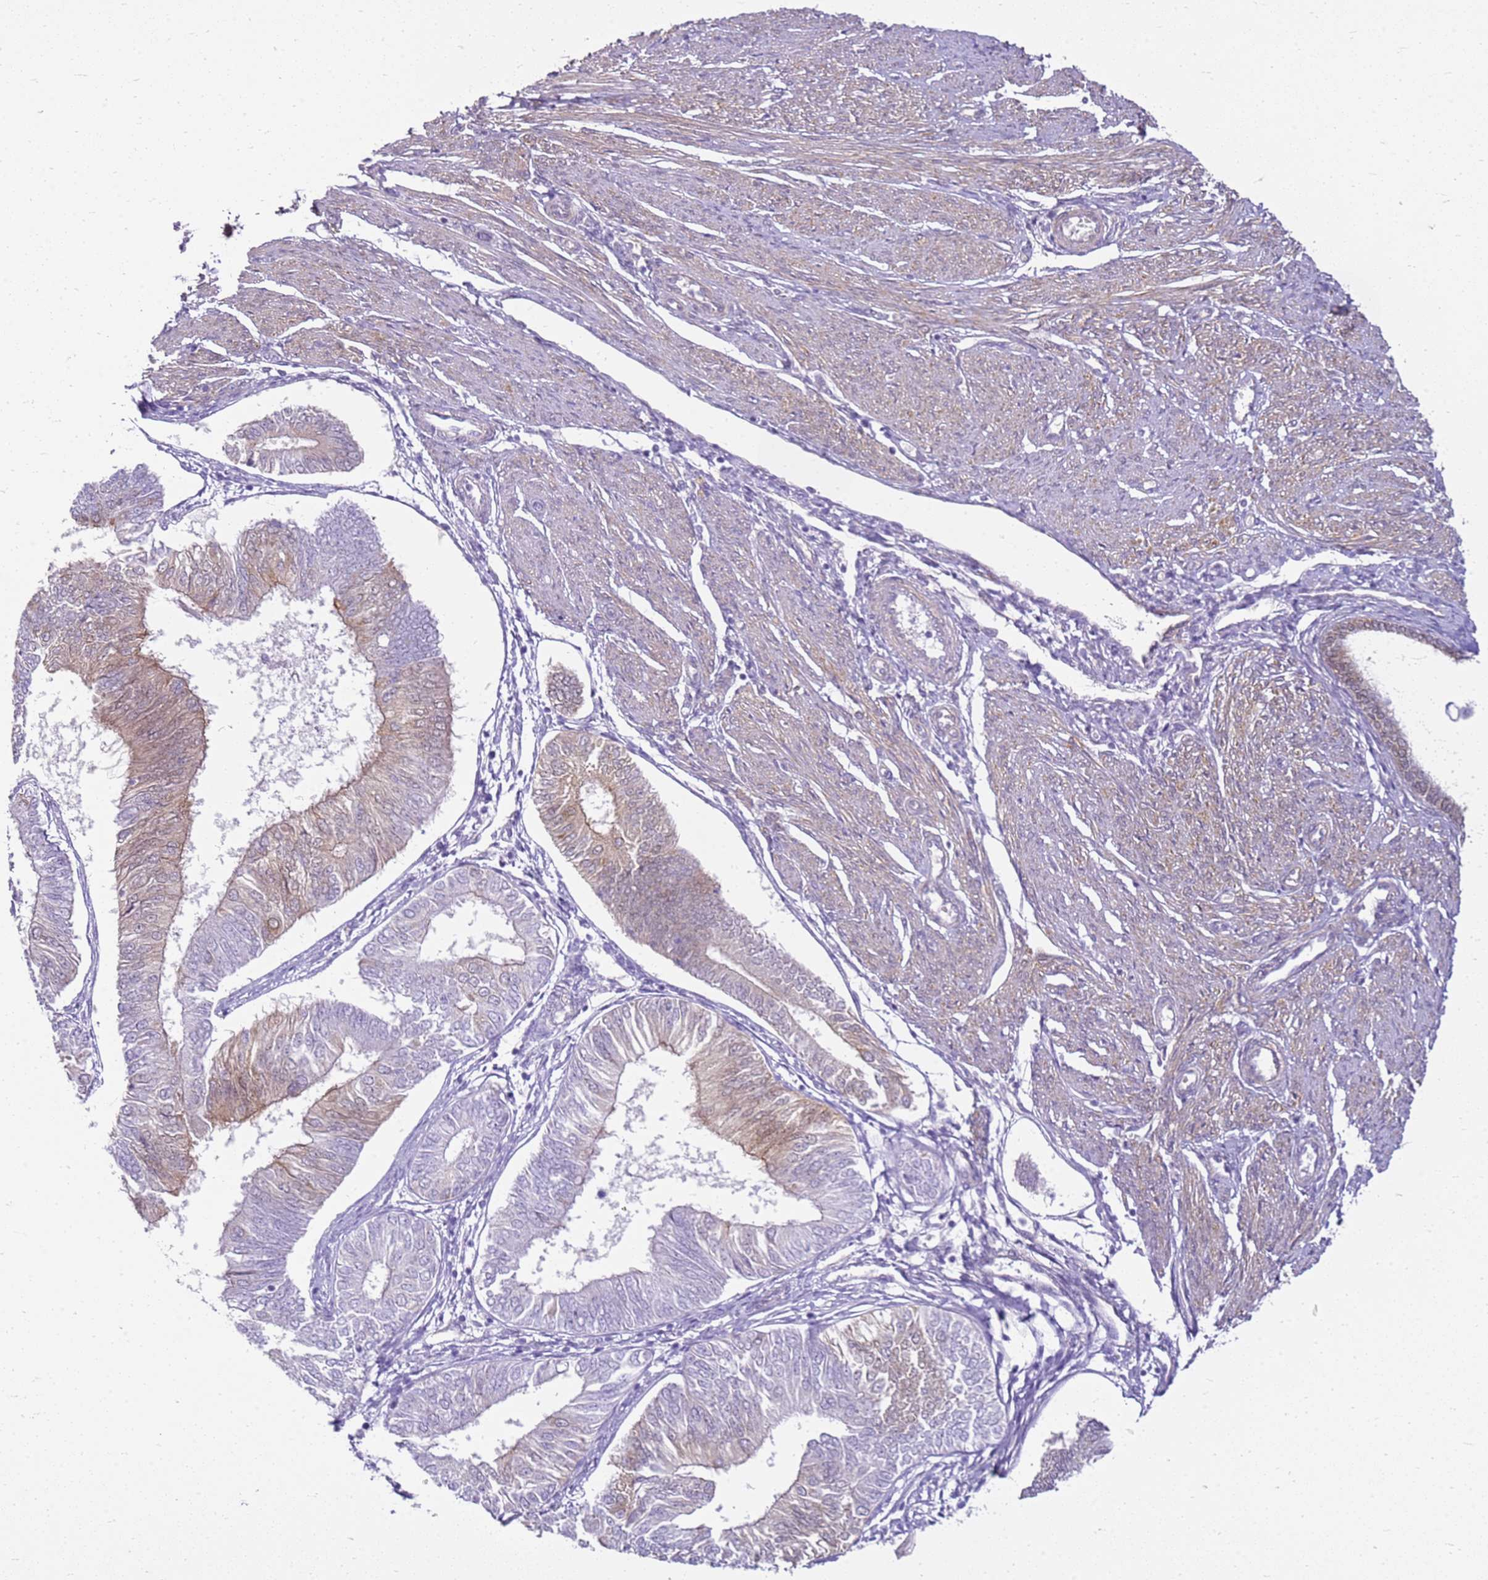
{"staining": {"intensity": "weak", "quantity": "<25%", "location": "cytoplasmic/membranous"}, "tissue": "endometrial cancer", "cell_type": "Tumor cells", "image_type": "cancer", "snomed": [{"axis": "morphology", "description": "Adenocarcinoma, NOS"}, {"axis": "topography", "description": "Endometrium"}], "caption": "IHC photomicrograph of human endometrial cancer (adenocarcinoma) stained for a protein (brown), which exhibits no positivity in tumor cells.", "gene": "HSPB1", "patient": {"sex": "female", "age": 58}}